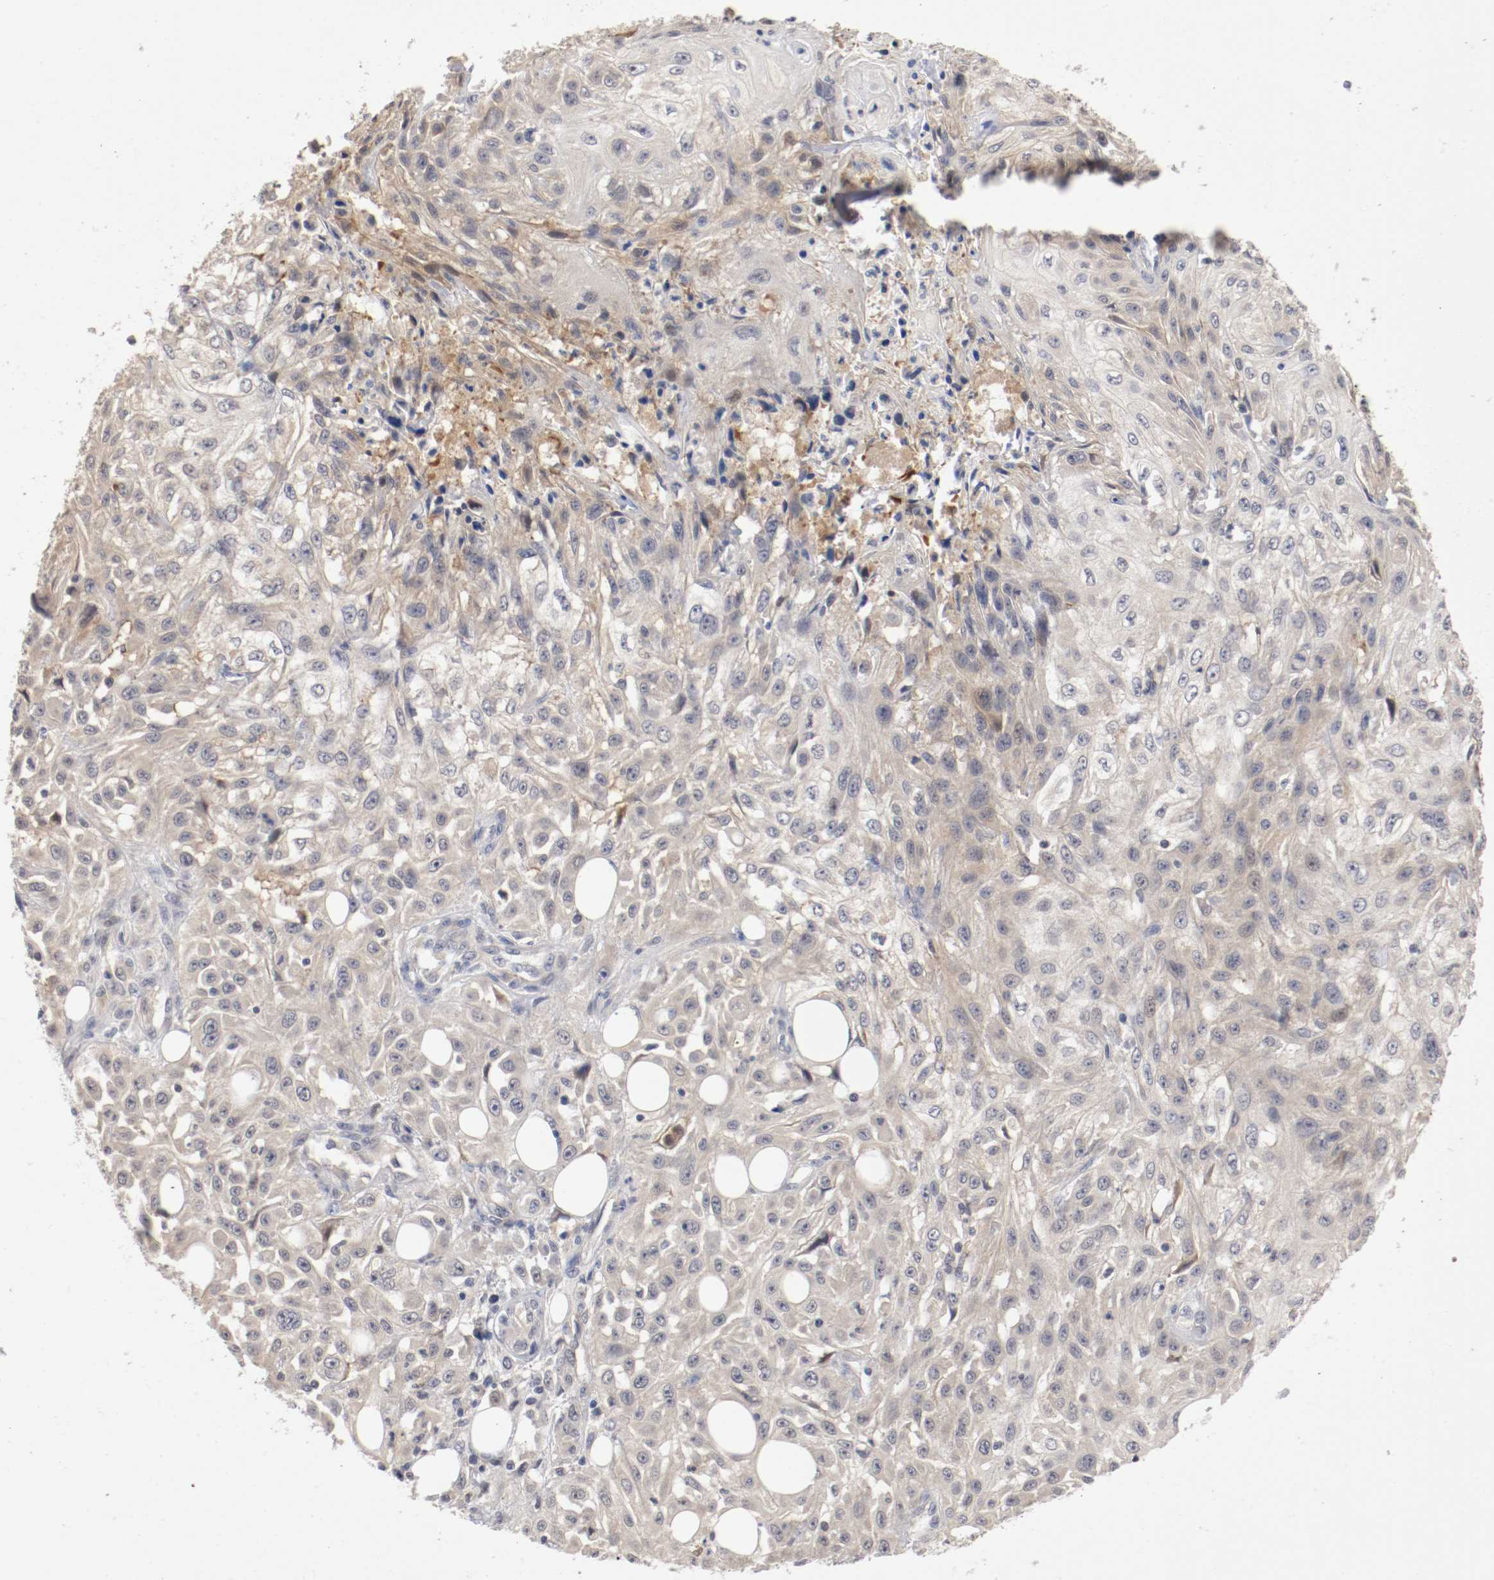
{"staining": {"intensity": "weak", "quantity": ">75%", "location": "cytoplasmic/membranous"}, "tissue": "skin cancer", "cell_type": "Tumor cells", "image_type": "cancer", "snomed": [{"axis": "morphology", "description": "Squamous cell carcinoma, NOS"}, {"axis": "topography", "description": "Skin"}], "caption": "This is a histology image of IHC staining of skin cancer, which shows weak staining in the cytoplasmic/membranous of tumor cells.", "gene": "RBM23", "patient": {"sex": "male", "age": 75}}